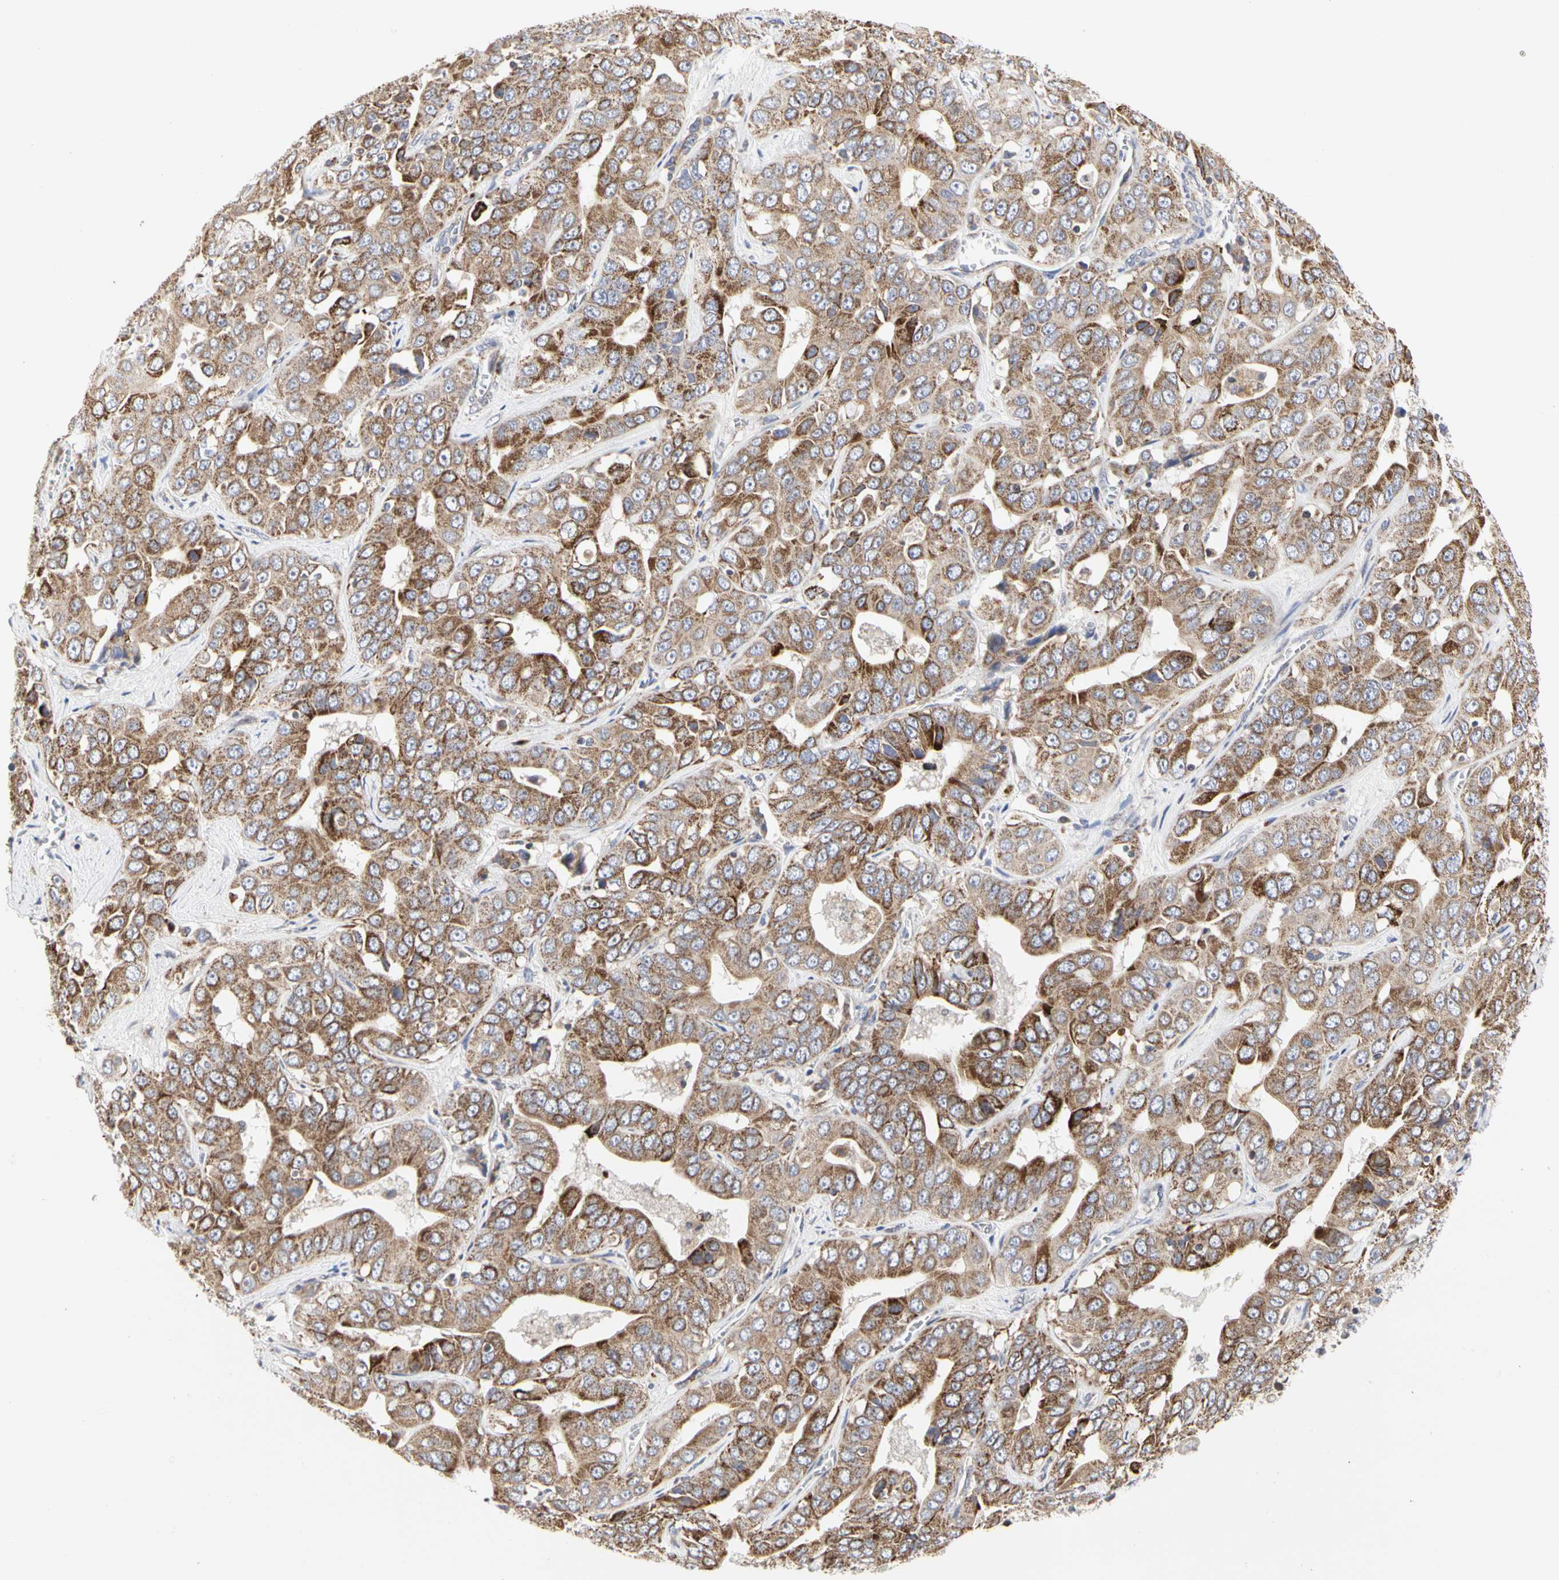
{"staining": {"intensity": "strong", "quantity": ">75%", "location": "cytoplasmic/membranous"}, "tissue": "liver cancer", "cell_type": "Tumor cells", "image_type": "cancer", "snomed": [{"axis": "morphology", "description": "Cholangiocarcinoma"}, {"axis": "topography", "description": "Liver"}], "caption": "IHC photomicrograph of human cholangiocarcinoma (liver) stained for a protein (brown), which exhibits high levels of strong cytoplasmic/membranous staining in approximately >75% of tumor cells.", "gene": "TSKU", "patient": {"sex": "female", "age": 52}}